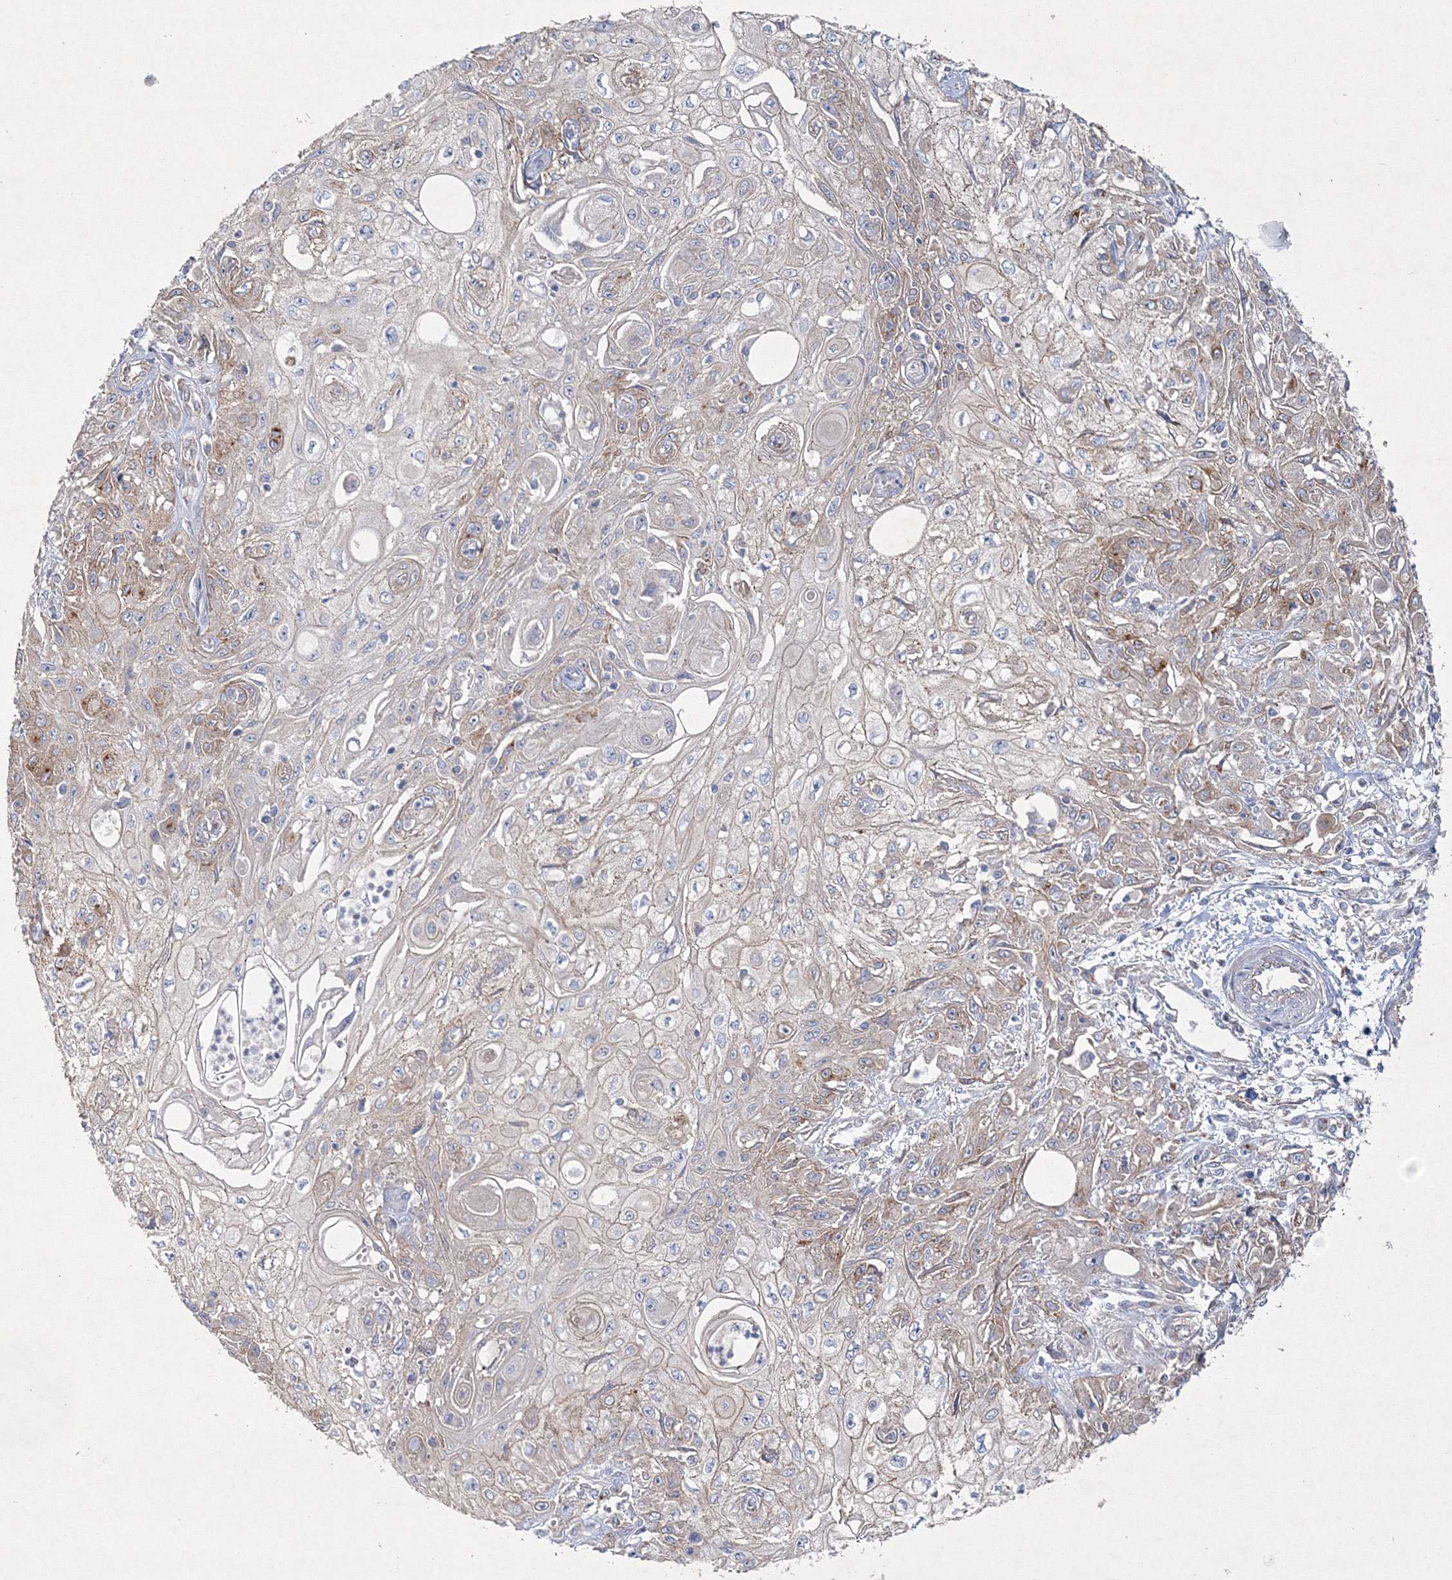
{"staining": {"intensity": "weak", "quantity": "<25%", "location": "cytoplasmic/membranous"}, "tissue": "skin cancer", "cell_type": "Tumor cells", "image_type": "cancer", "snomed": [{"axis": "morphology", "description": "Squamous cell carcinoma, NOS"}, {"axis": "morphology", "description": "Squamous cell carcinoma, metastatic, NOS"}, {"axis": "topography", "description": "Skin"}, {"axis": "topography", "description": "Lymph node"}], "caption": "Immunohistochemistry (IHC) of skin metastatic squamous cell carcinoma reveals no staining in tumor cells.", "gene": "NAA40", "patient": {"sex": "male", "age": 75}}